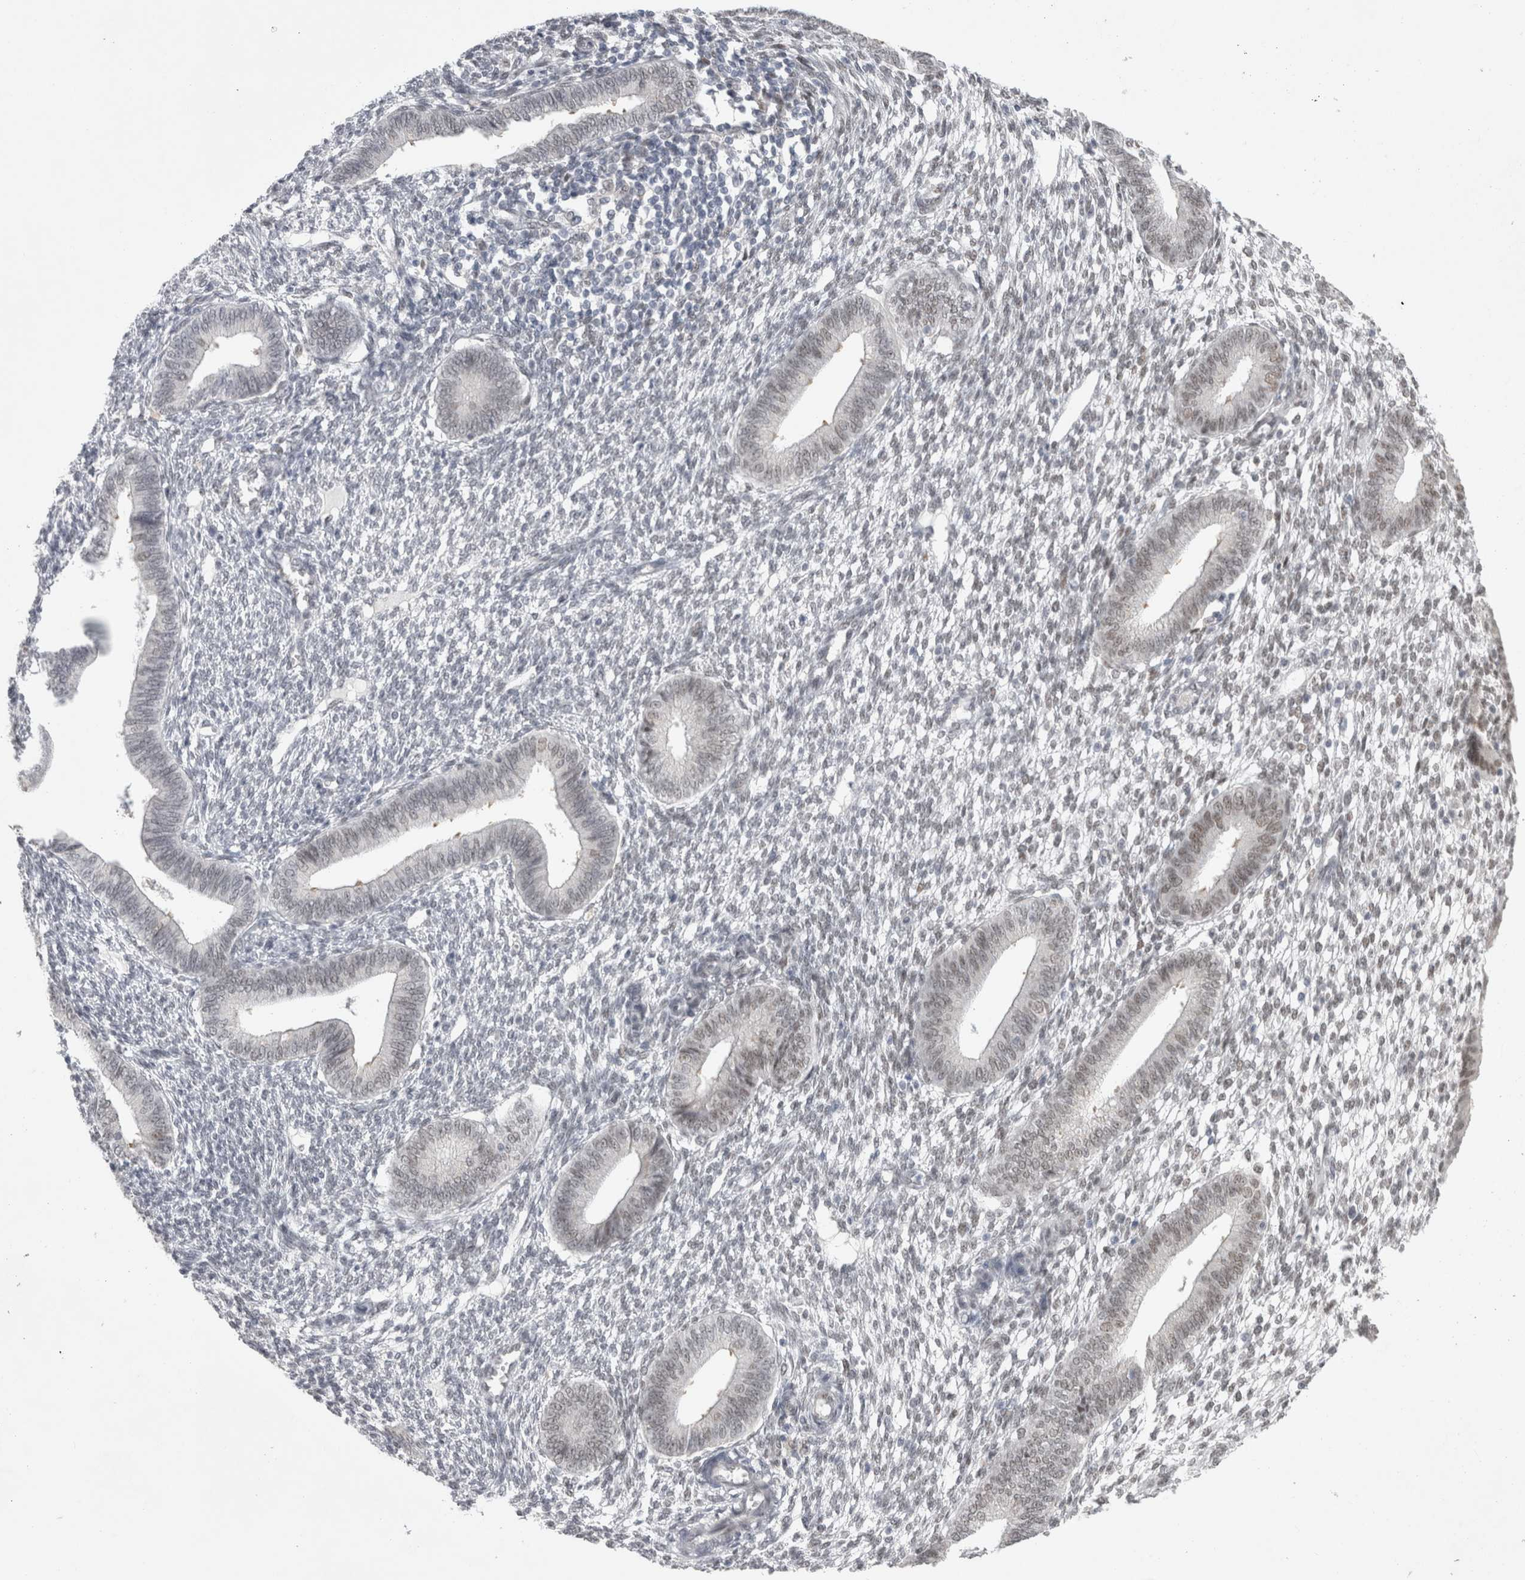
{"staining": {"intensity": "weak", "quantity": "25%-75%", "location": "nuclear"}, "tissue": "endometrium", "cell_type": "Cells in endometrial stroma", "image_type": "normal", "snomed": [{"axis": "morphology", "description": "Normal tissue, NOS"}, {"axis": "topography", "description": "Endometrium"}], "caption": "Benign endometrium shows weak nuclear expression in approximately 25%-75% of cells in endometrial stroma, visualized by immunohistochemistry.", "gene": "RECQL4", "patient": {"sex": "female", "age": 46}}